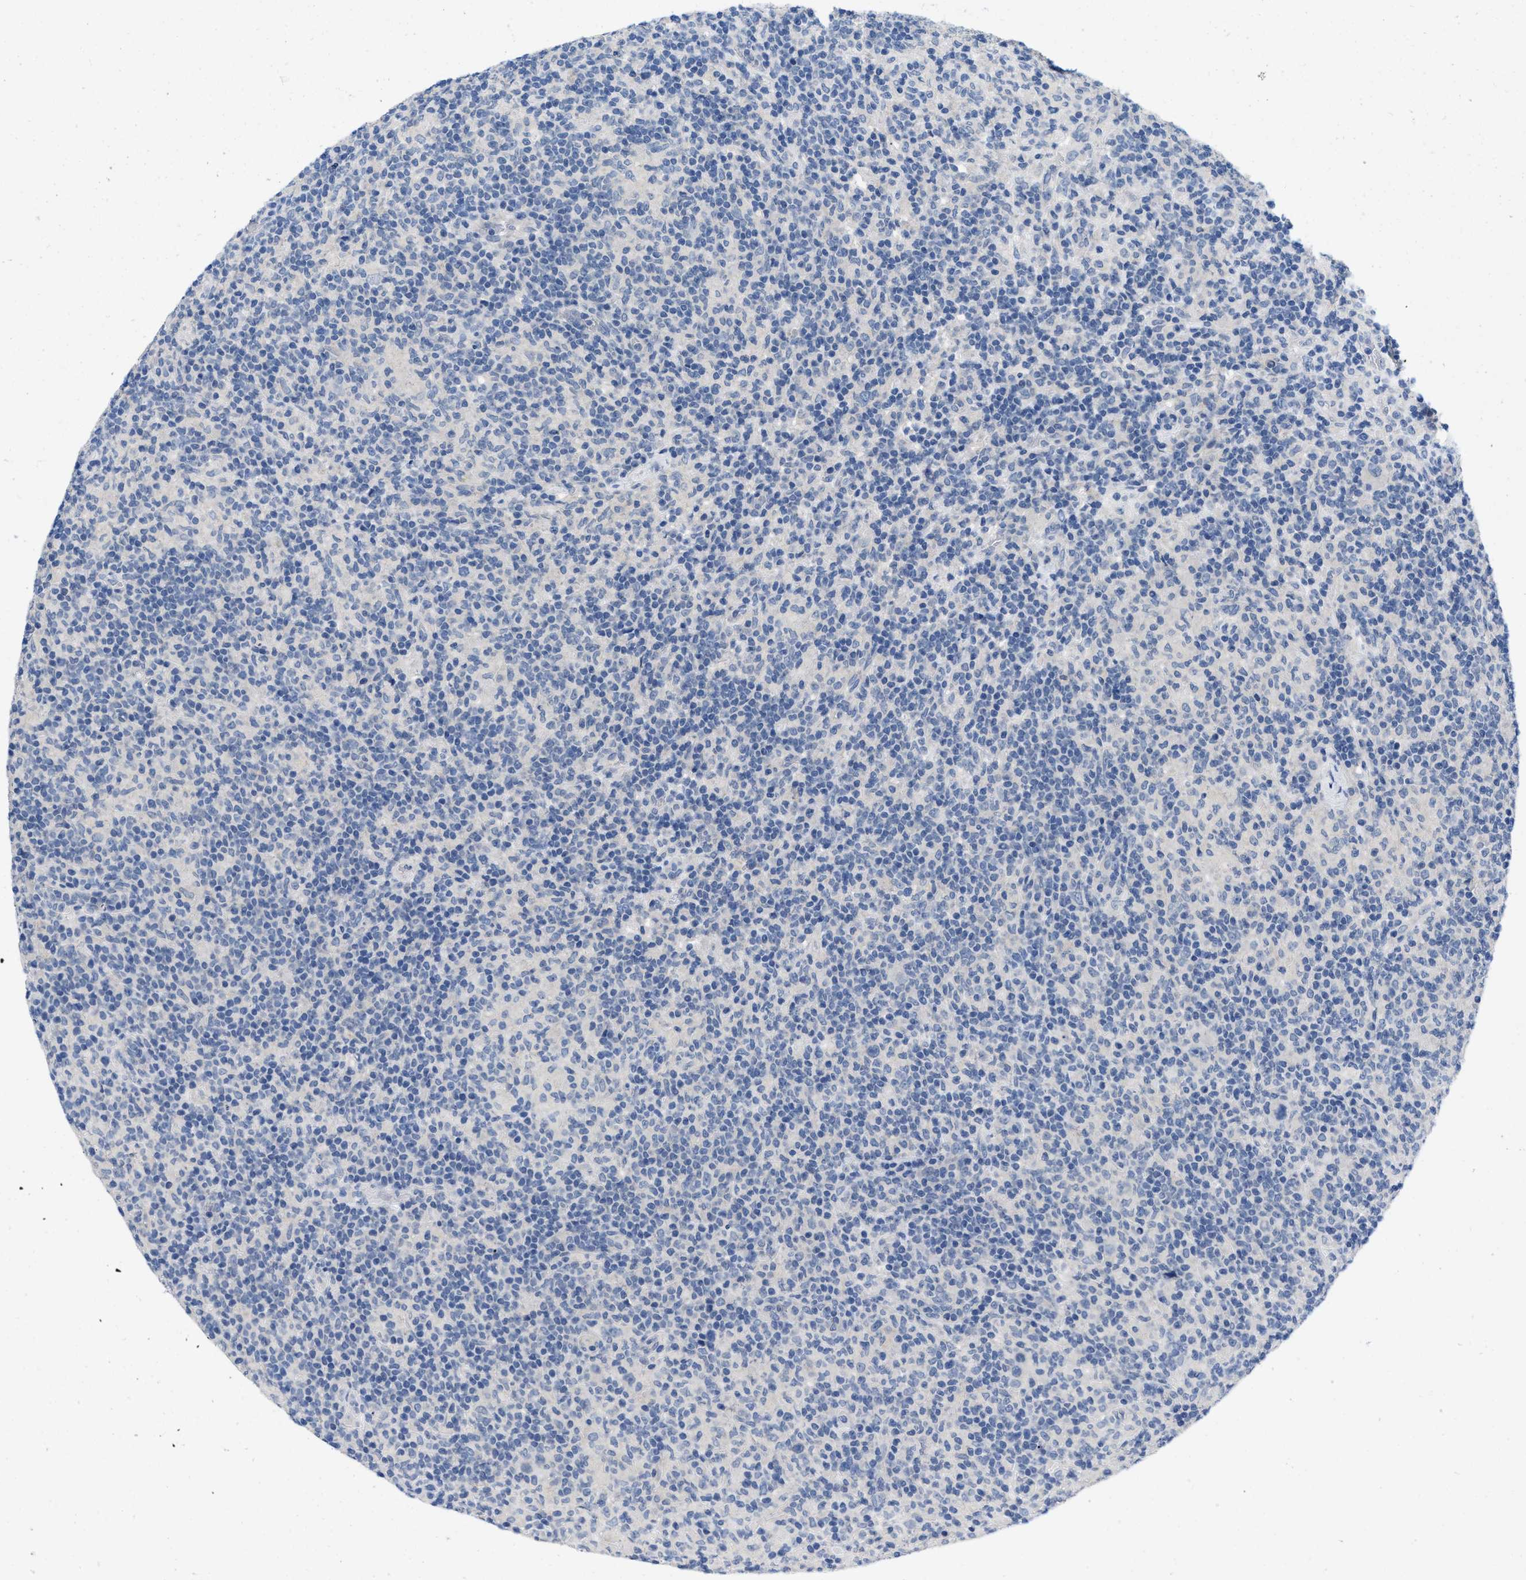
{"staining": {"intensity": "negative", "quantity": "none", "location": "none"}, "tissue": "lymphoma", "cell_type": "Tumor cells", "image_type": "cancer", "snomed": [{"axis": "morphology", "description": "Hodgkin's disease, NOS"}, {"axis": "topography", "description": "Lymph node"}], "caption": "There is no significant positivity in tumor cells of Hodgkin's disease.", "gene": "PYY", "patient": {"sex": "male", "age": 70}}